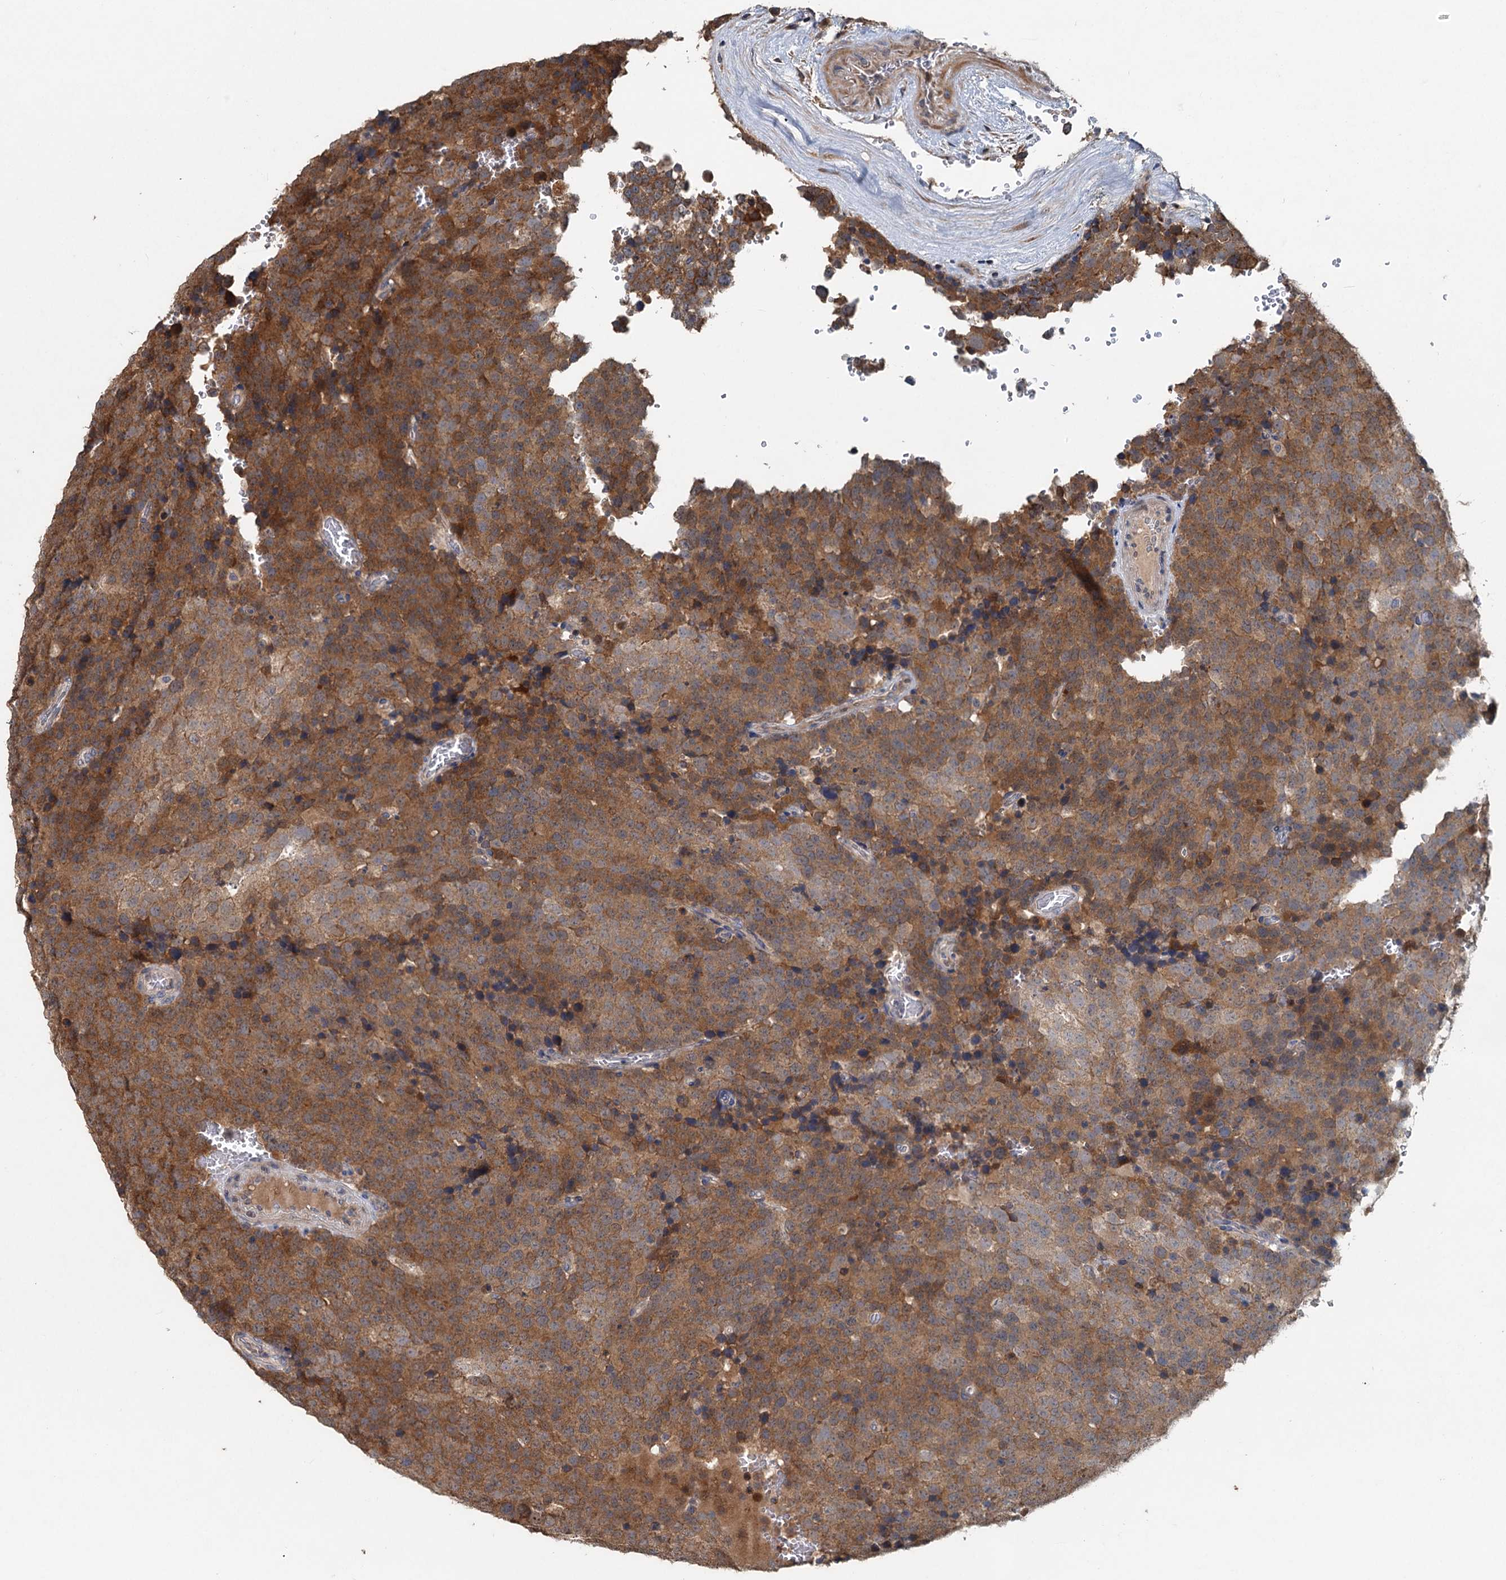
{"staining": {"intensity": "strong", "quantity": ">75%", "location": "cytoplasmic/membranous"}, "tissue": "testis cancer", "cell_type": "Tumor cells", "image_type": "cancer", "snomed": [{"axis": "morphology", "description": "Seminoma, NOS"}, {"axis": "topography", "description": "Testis"}], "caption": "Strong cytoplasmic/membranous expression for a protein is seen in approximately >75% of tumor cells of seminoma (testis) using immunohistochemistry (IHC).", "gene": "OTUB1", "patient": {"sex": "male", "age": 71}}